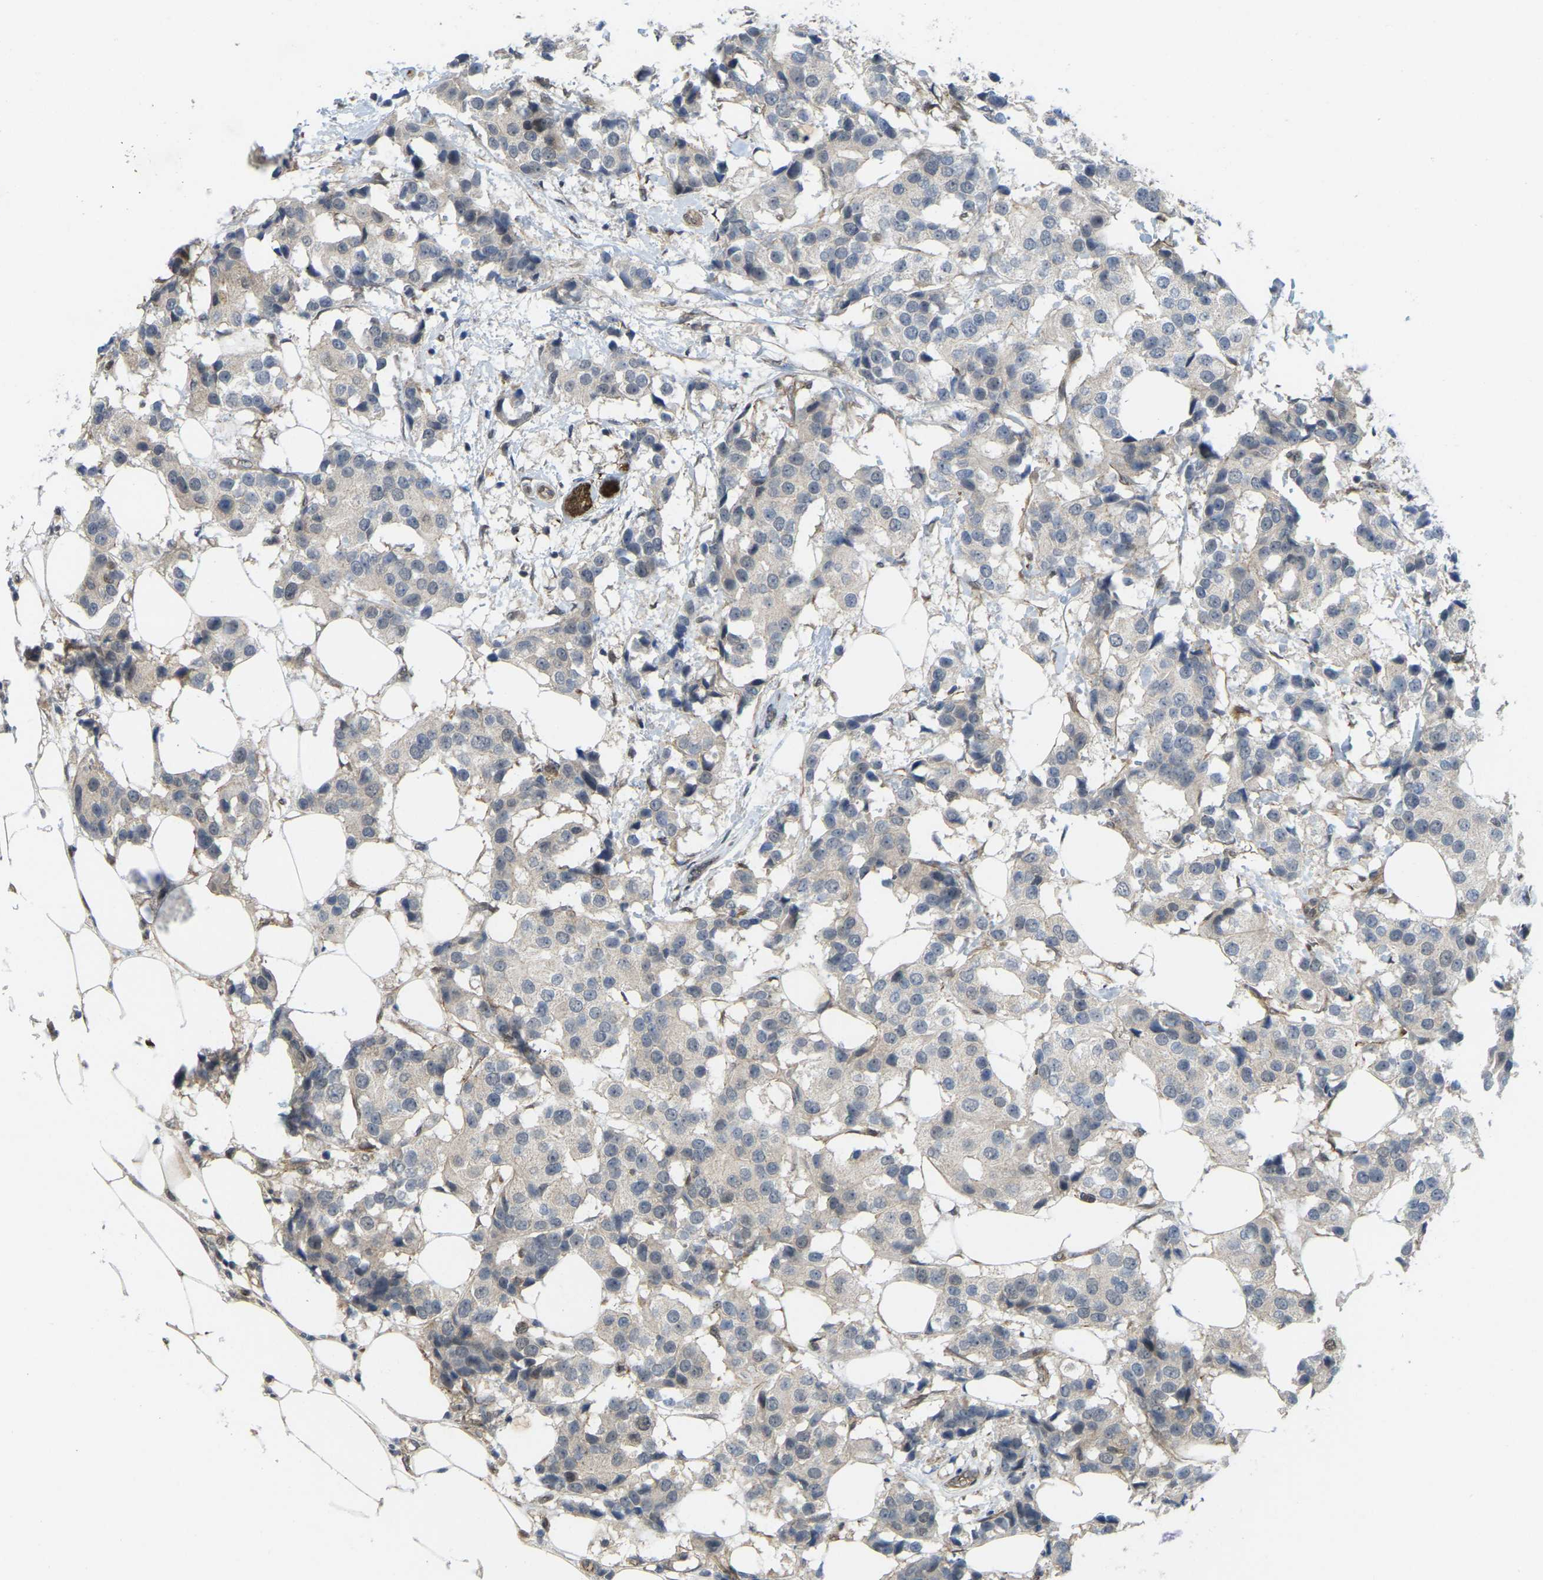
{"staining": {"intensity": "negative", "quantity": "none", "location": "none"}, "tissue": "breast cancer", "cell_type": "Tumor cells", "image_type": "cancer", "snomed": [{"axis": "morphology", "description": "Normal tissue, NOS"}, {"axis": "morphology", "description": "Duct carcinoma"}, {"axis": "topography", "description": "Breast"}], "caption": "This is an immunohistochemistry photomicrograph of breast cancer (infiltrating ductal carcinoma). There is no positivity in tumor cells.", "gene": "SERPINB5", "patient": {"sex": "female", "age": 39}}